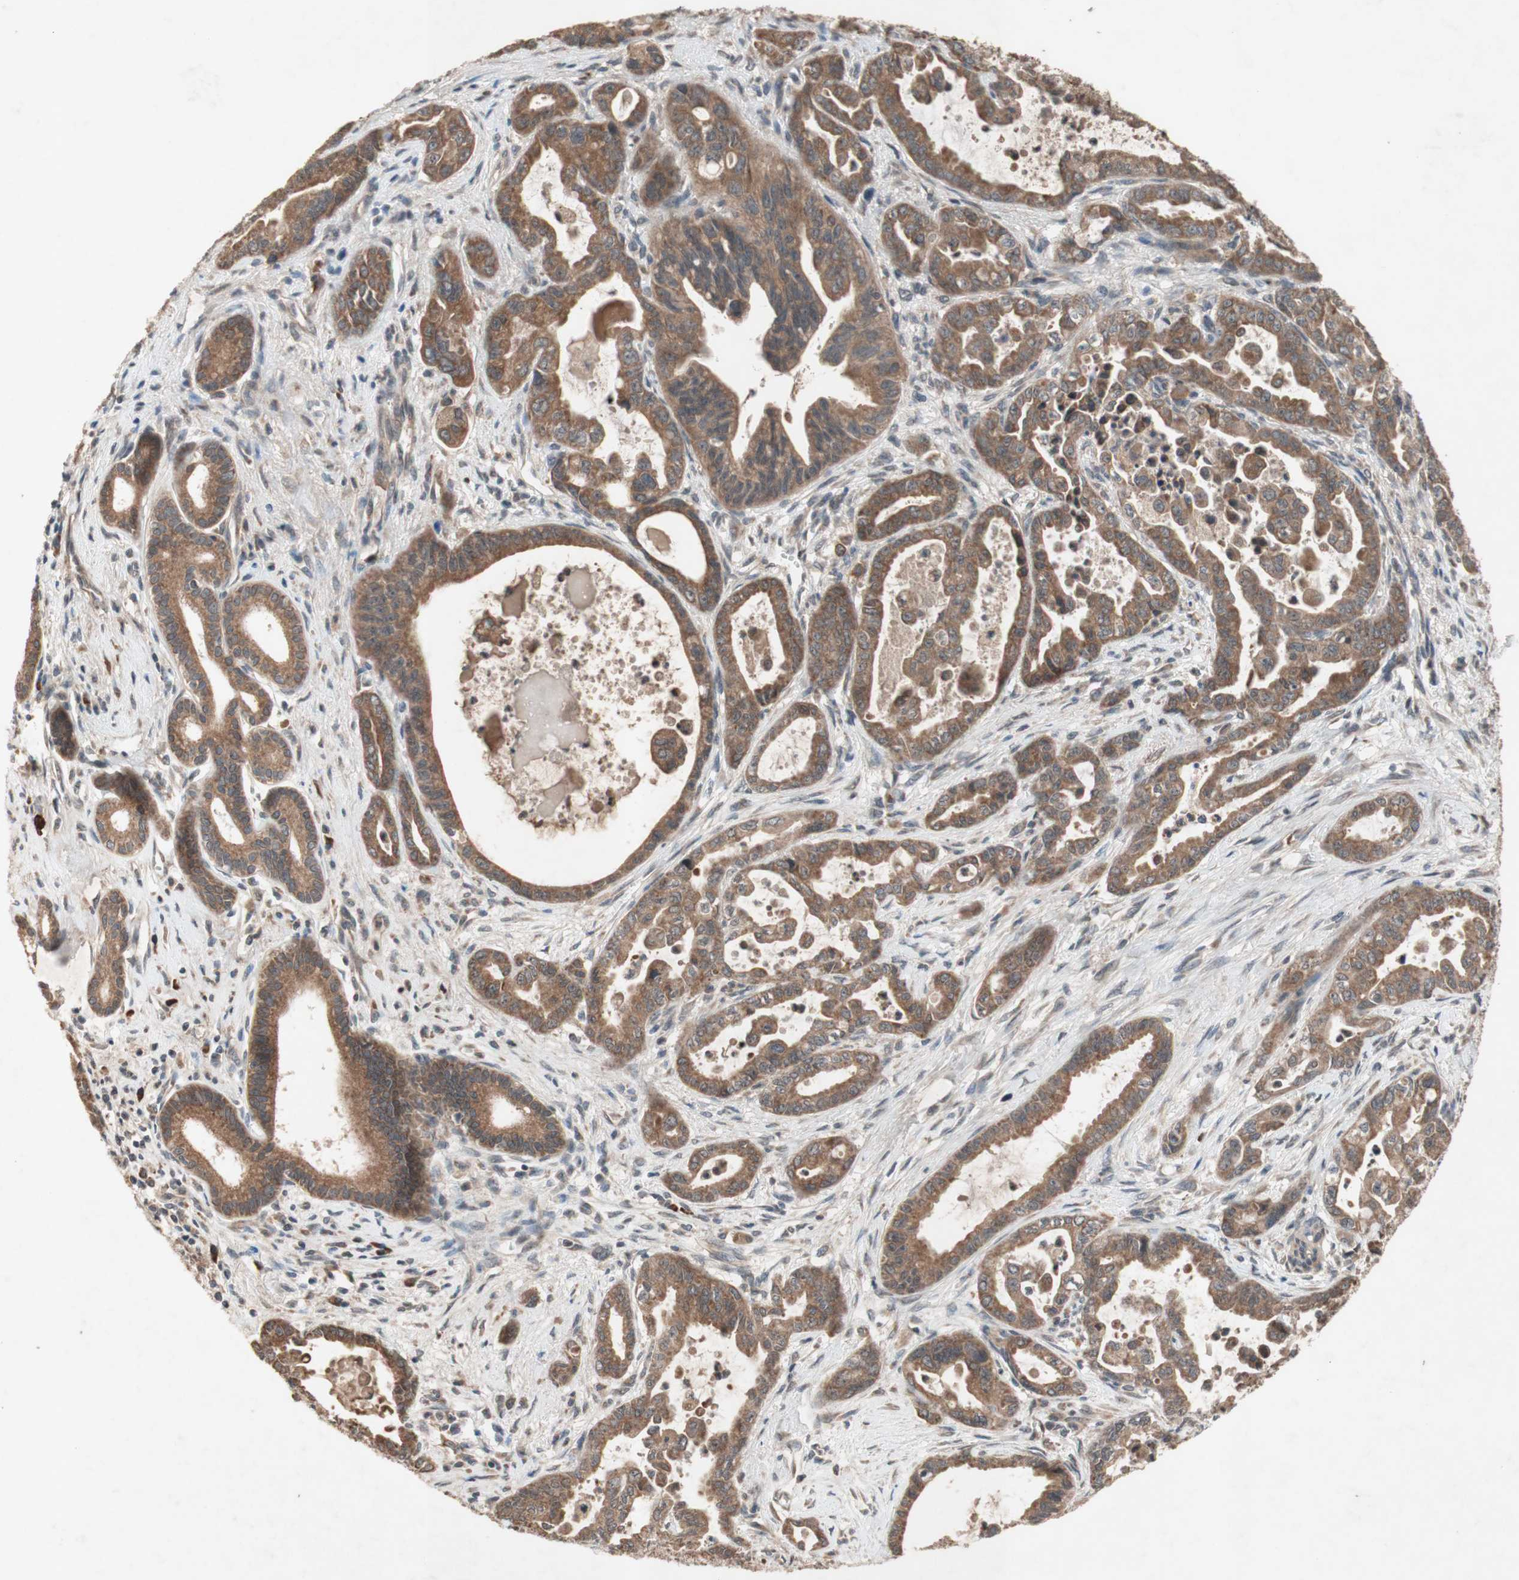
{"staining": {"intensity": "moderate", "quantity": ">75%", "location": "cytoplasmic/membranous"}, "tissue": "pancreatic cancer", "cell_type": "Tumor cells", "image_type": "cancer", "snomed": [{"axis": "morphology", "description": "Adenocarcinoma, NOS"}, {"axis": "topography", "description": "Pancreas"}], "caption": "This photomicrograph demonstrates pancreatic cancer stained with immunohistochemistry (IHC) to label a protein in brown. The cytoplasmic/membranous of tumor cells show moderate positivity for the protein. Nuclei are counter-stained blue.", "gene": "DDOST", "patient": {"sex": "male", "age": 70}}